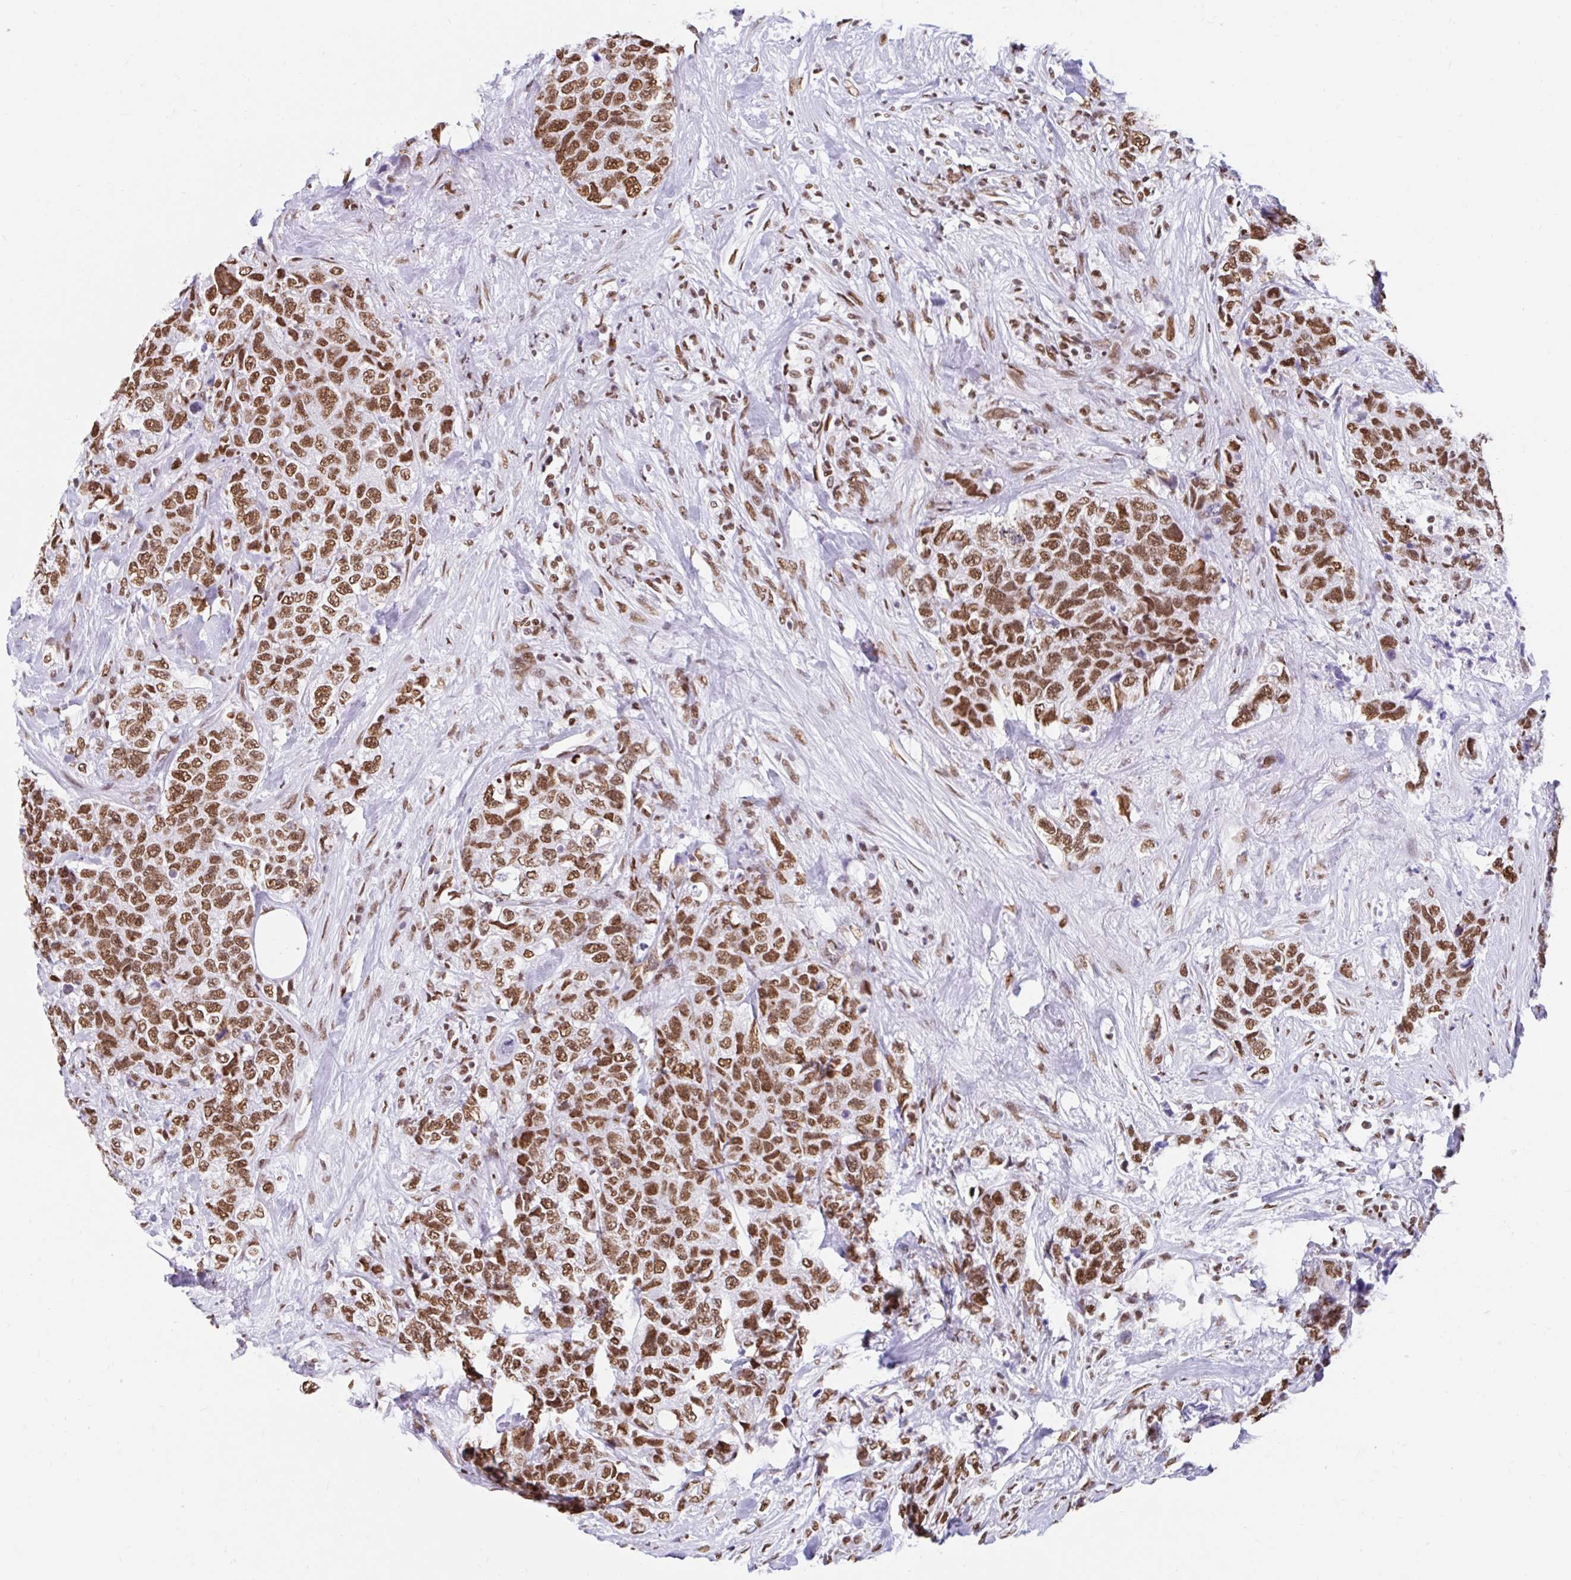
{"staining": {"intensity": "moderate", "quantity": ">75%", "location": "nuclear"}, "tissue": "urothelial cancer", "cell_type": "Tumor cells", "image_type": "cancer", "snomed": [{"axis": "morphology", "description": "Urothelial carcinoma, High grade"}, {"axis": "topography", "description": "Urinary bladder"}], "caption": "Immunohistochemistry (IHC) image of neoplastic tissue: urothelial cancer stained using immunohistochemistry (IHC) demonstrates medium levels of moderate protein expression localized specifically in the nuclear of tumor cells, appearing as a nuclear brown color.", "gene": "KHDRBS1", "patient": {"sex": "female", "age": 78}}